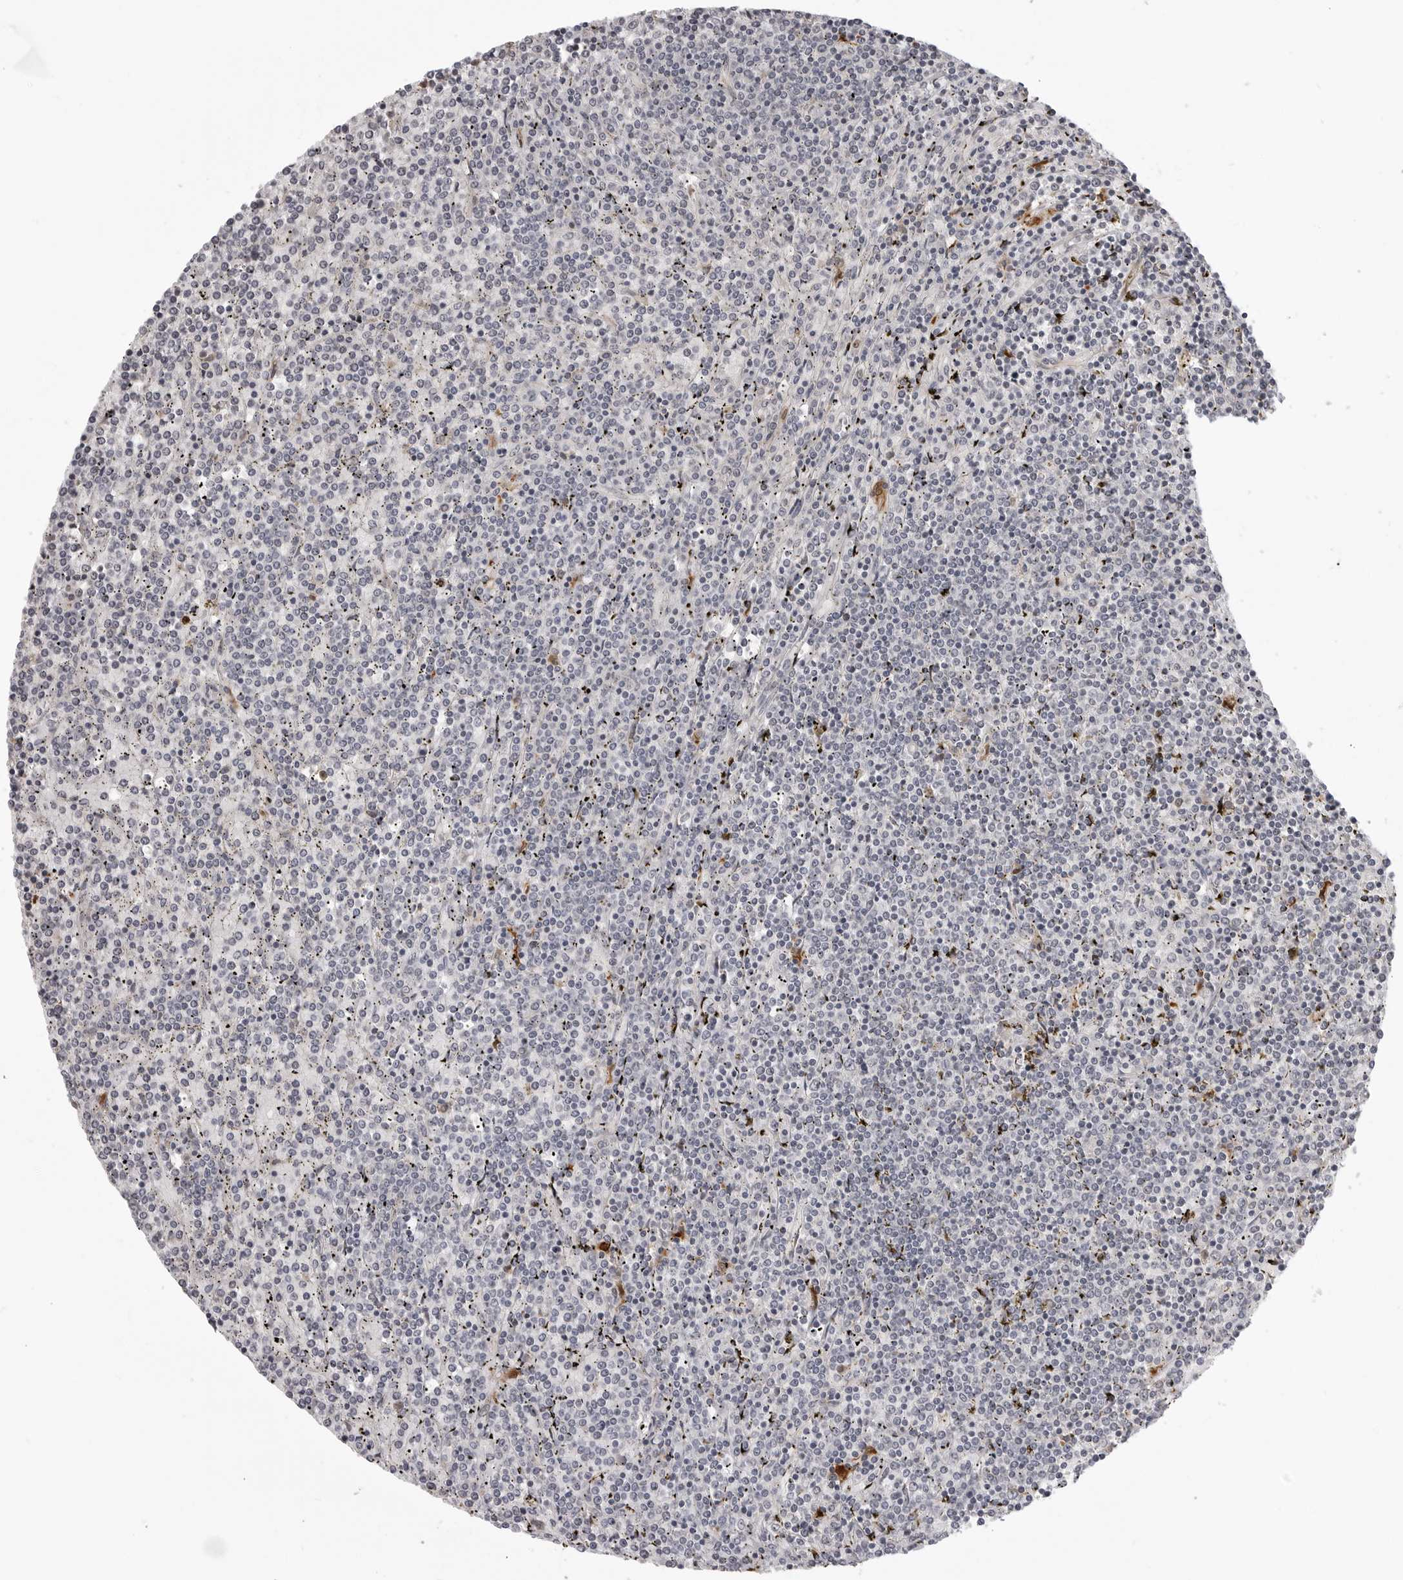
{"staining": {"intensity": "negative", "quantity": "none", "location": "none"}, "tissue": "lymphoma", "cell_type": "Tumor cells", "image_type": "cancer", "snomed": [{"axis": "morphology", "description": "Malignant lymphoma, non-Hodgkin's type, Low grade"}, {"axis": "topography", "description": "Spleen"}], "caption": "IHC histopathology image of neoplastic tissue: low-grade malignant lymphoma, non-Hodgkin's type stained with DAB (3,3'-diaminobenzidine) shows no significant protein positivity in tumor cells.", "gene": "IDO1", "patient": {"sex": "female", "age": 19}}